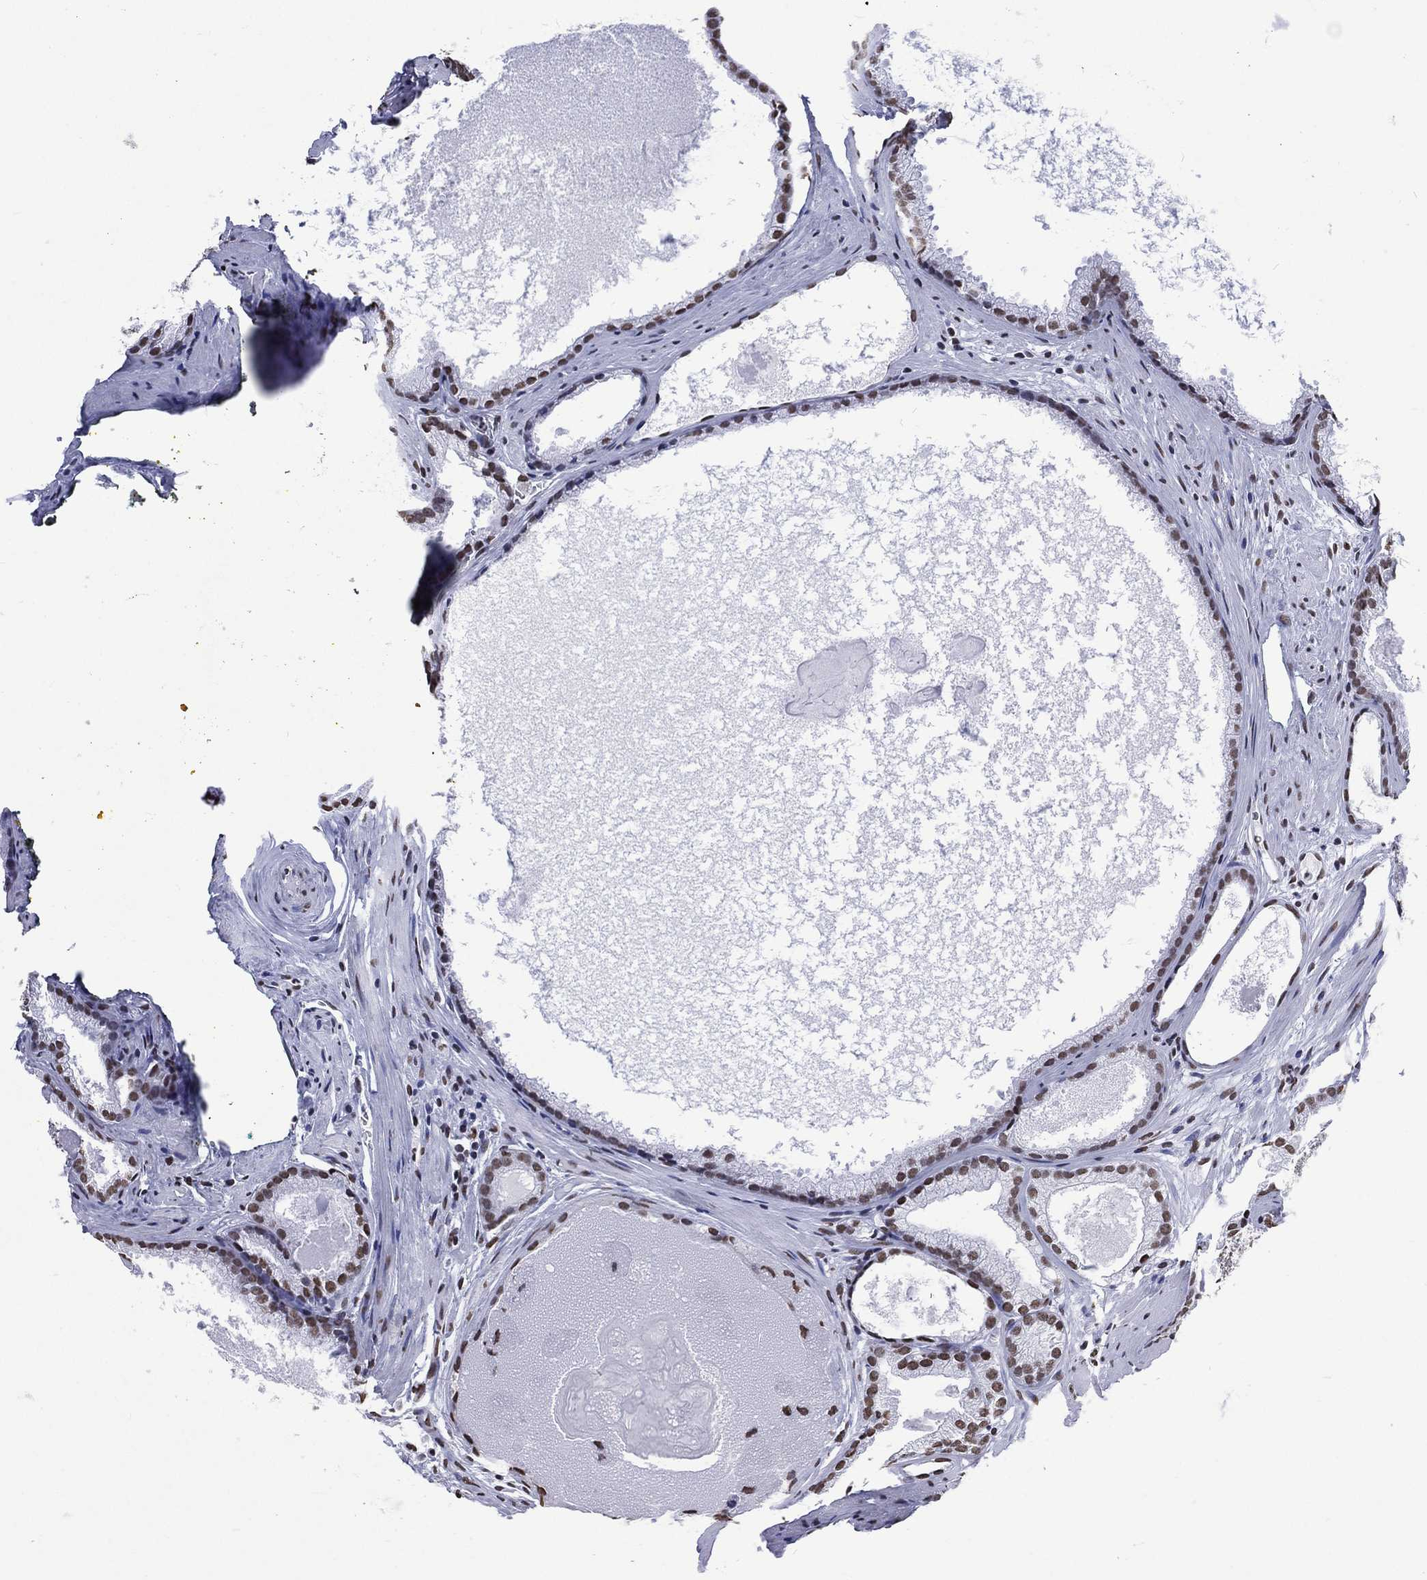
{"staining": {"intensity": "moderate", "quantity": ">75%", "location": "nuclear"}, "tissue": "prostate cancer", "cell_type": "Tumor cells", "image_type": "cancer", "snomed": [{"axis": "morphology", "description": "Adenocarcinoma, High grade"}, {"axis": "topography", "description": "Prostate and seminal vesicle, NOS"}], "caption": "Immunohistochemistry histopathology image of prostate adenocarcinoma (high-grade) stained for a protein (brown), which demonstrates medium levels of moderate nuclear positivity in approximately >75% of tumor cells.", "gene": "RETREG2", "patient": {"sex": "male", "age": 62}}